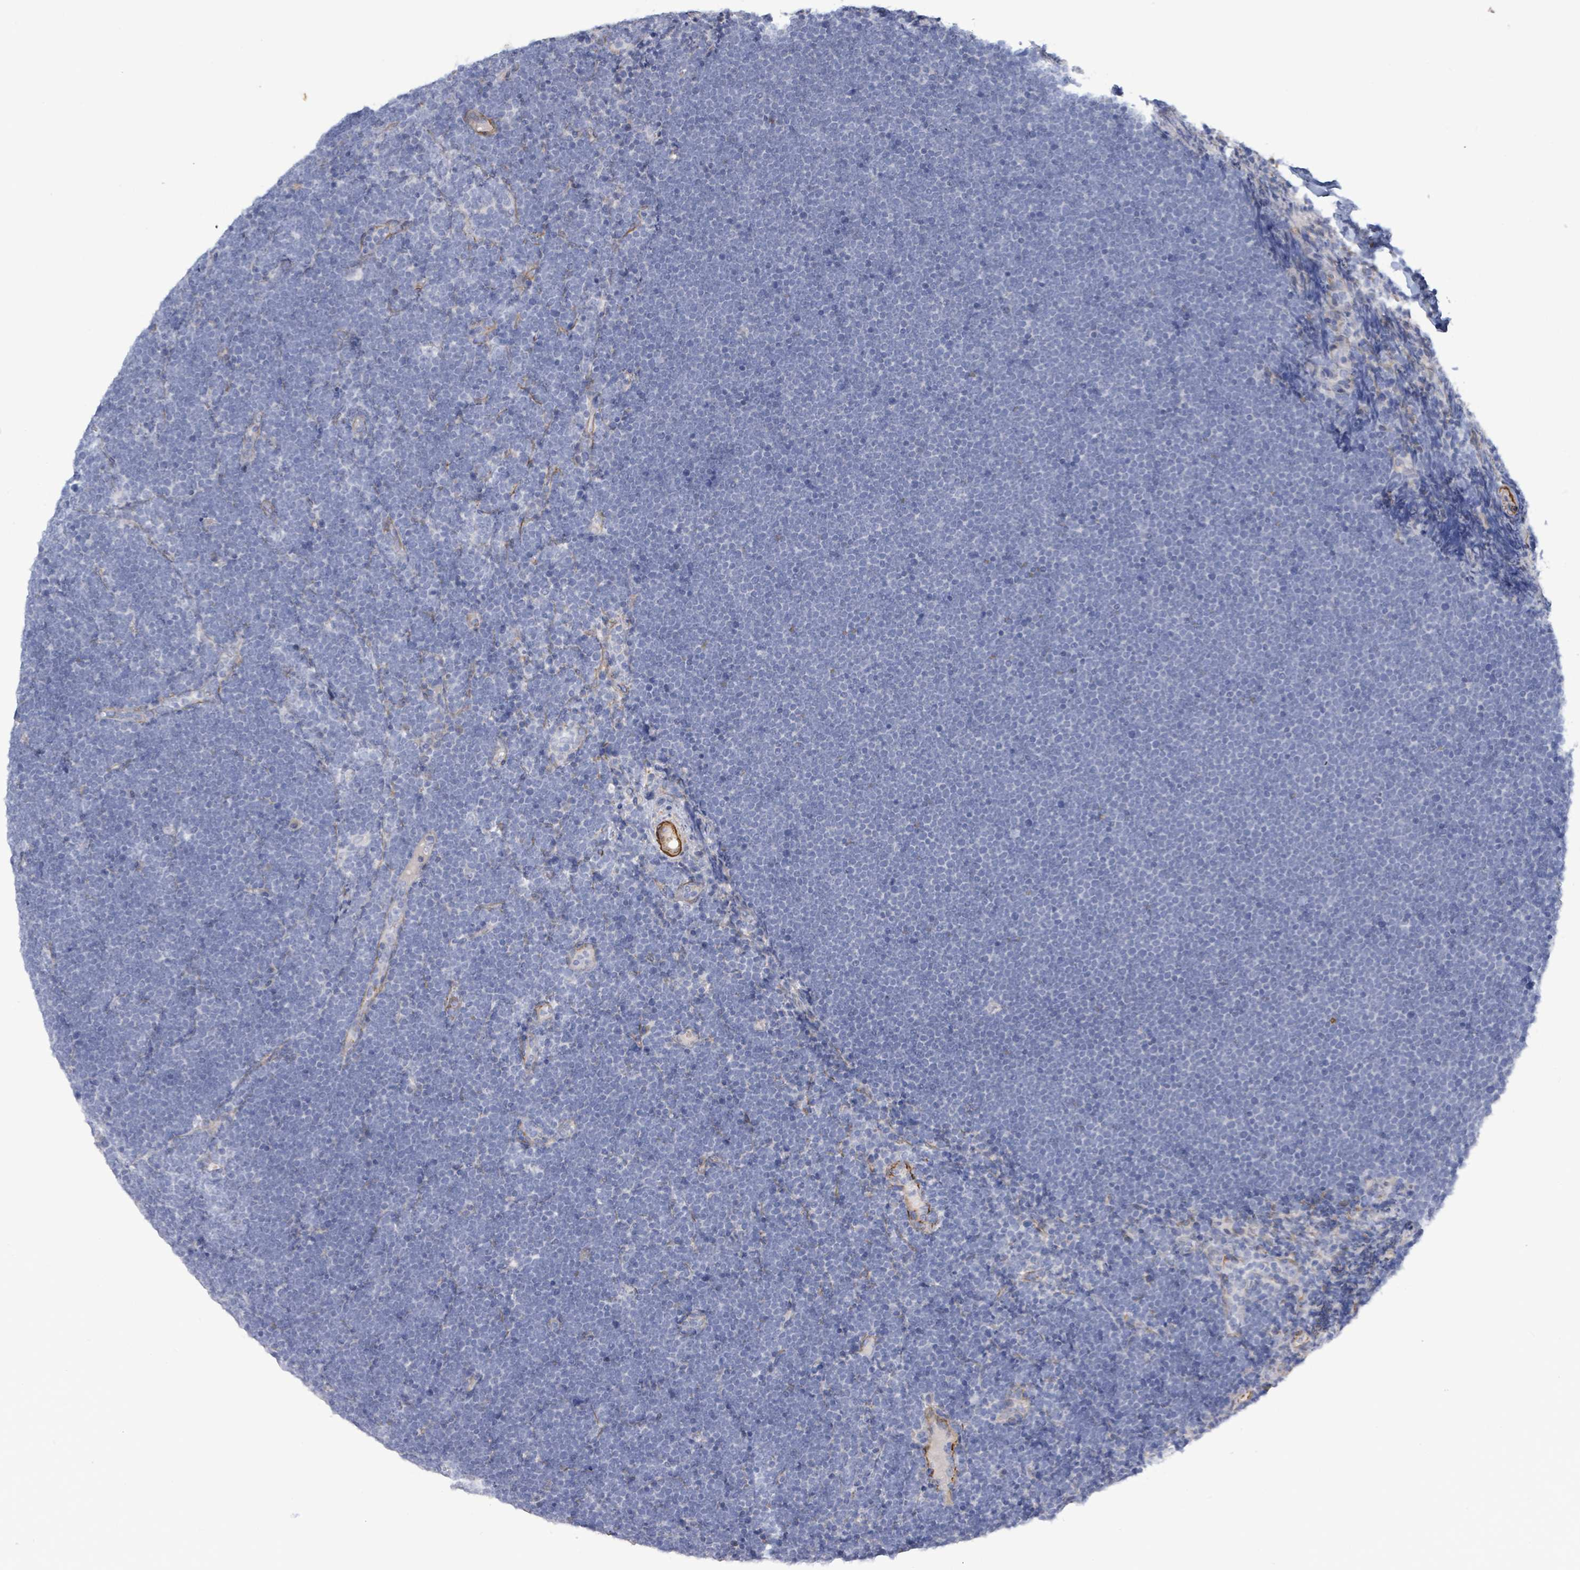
{"staining": {"intensity": "negative", "quantity": "none", "location": "none"}, "tissue": "lymphoma", "cell_type": "Tumor cells", "image_type": "cancer", "snomed": [{"axis": "morphology", "description": "Malignant lymphoma, non-Hodgkin's type, High grade"}, {"axis": "topography", "description": "Lymph node"}], "caption": "Immunohistochemistry of human lymphoma exhibits no expression in tumor cells. Brightfield microscopy of immunohistochemistry stained with DAB (brown) and hematoxylin (blue), captured at high magnification.", "gene": "DMRTC1B", "patient": {"sex": "male", "age": 13}}